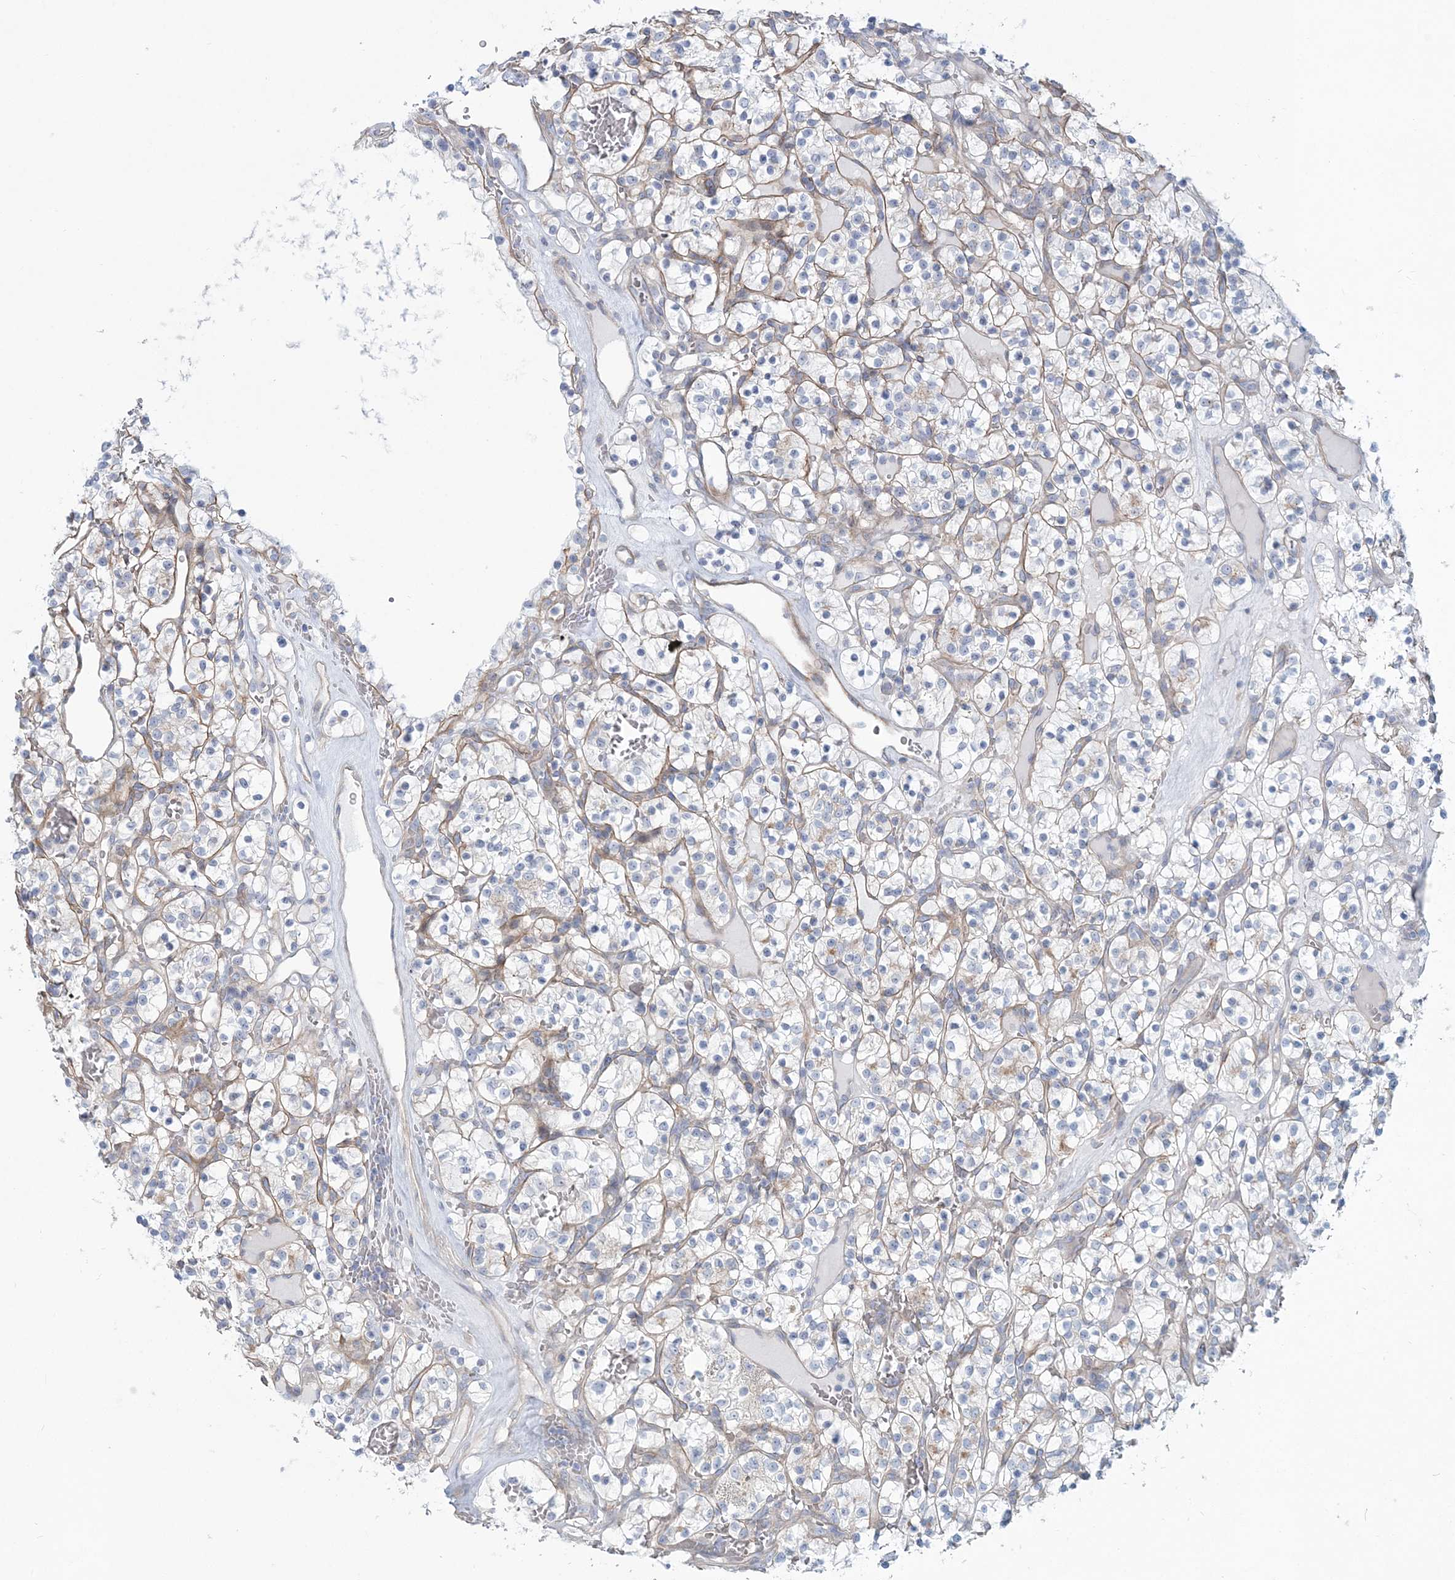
{"staining": {"intensity": "moderate", "quantity": "25%-75%", "location": "cytoplasmic/membranous"}, "tissue": "renal cancer", "cell_type": "Tumor cells", "image_type": "cancer", "snomed": [{"axis": "morphology", "description": "Adenocarcinoma, NOS"}, {"axis": "topography", "description": "Kidney"}], "caption": "Immunohistochemical staining of adenocarcinoma (renal) displays medium levels of moderate cytoplasmic/membranous positivity in approximately 25%-75% of tumor cells.", "gene": "ADGB", "patient": {"sex": "female", "age": 57}}